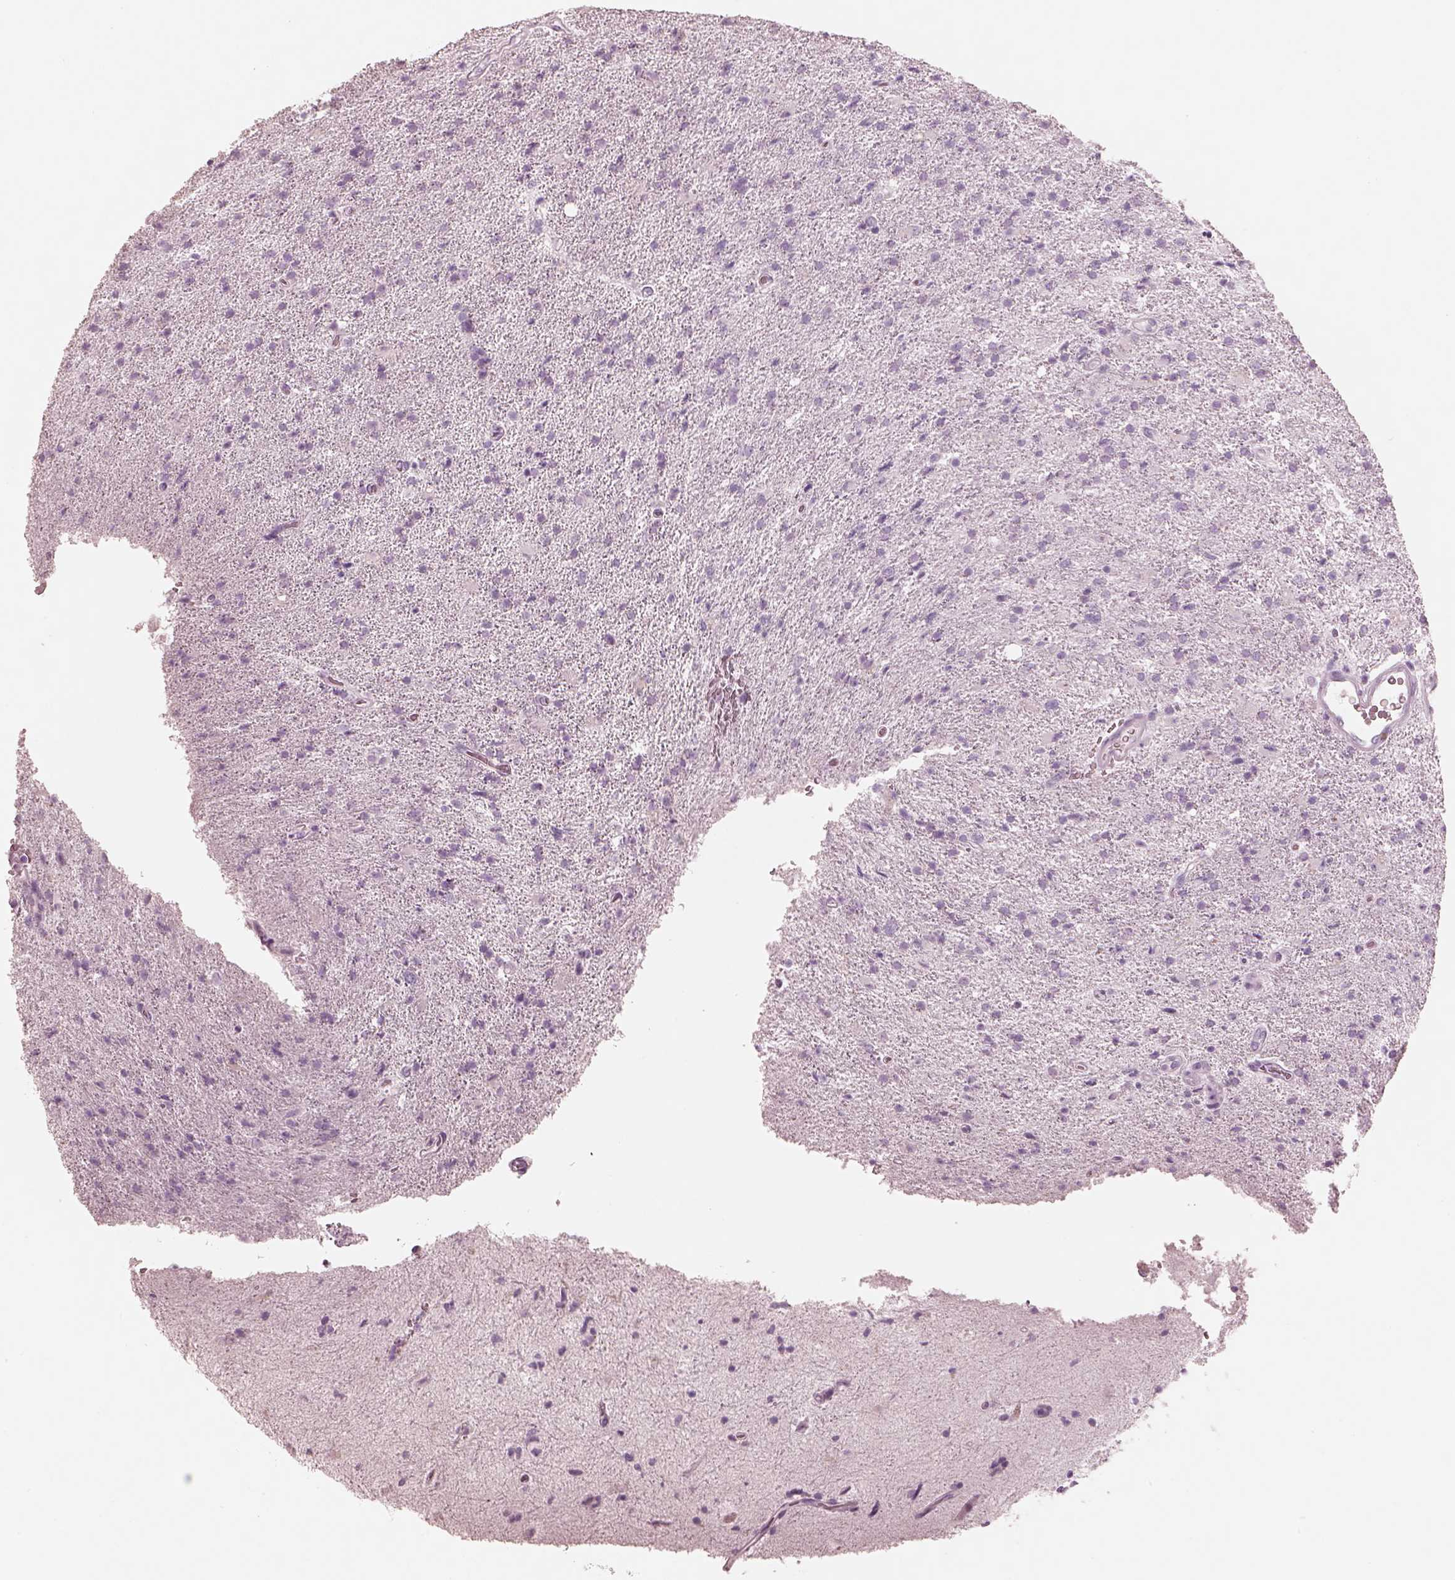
{"staining": {"intensity": "negative", "quantity": "none", "location": "none"}, "tissue": "glioma", "cell_type": "Tumor cells", "image_type": "cancer", "snomed": [{"axis": "morphology", "description": "Glioma, malignant, High grade"}, {"axis": "topography", "description": "Cerebral cortex"}], "caption": "The photomicrograph exhibits no significant staining in tumor cells of glioma. (DAB immunohistochemistry with hematoxylin counter stain).", "gene": "PON3", "patient": {"sex": "male", "age": 70}}